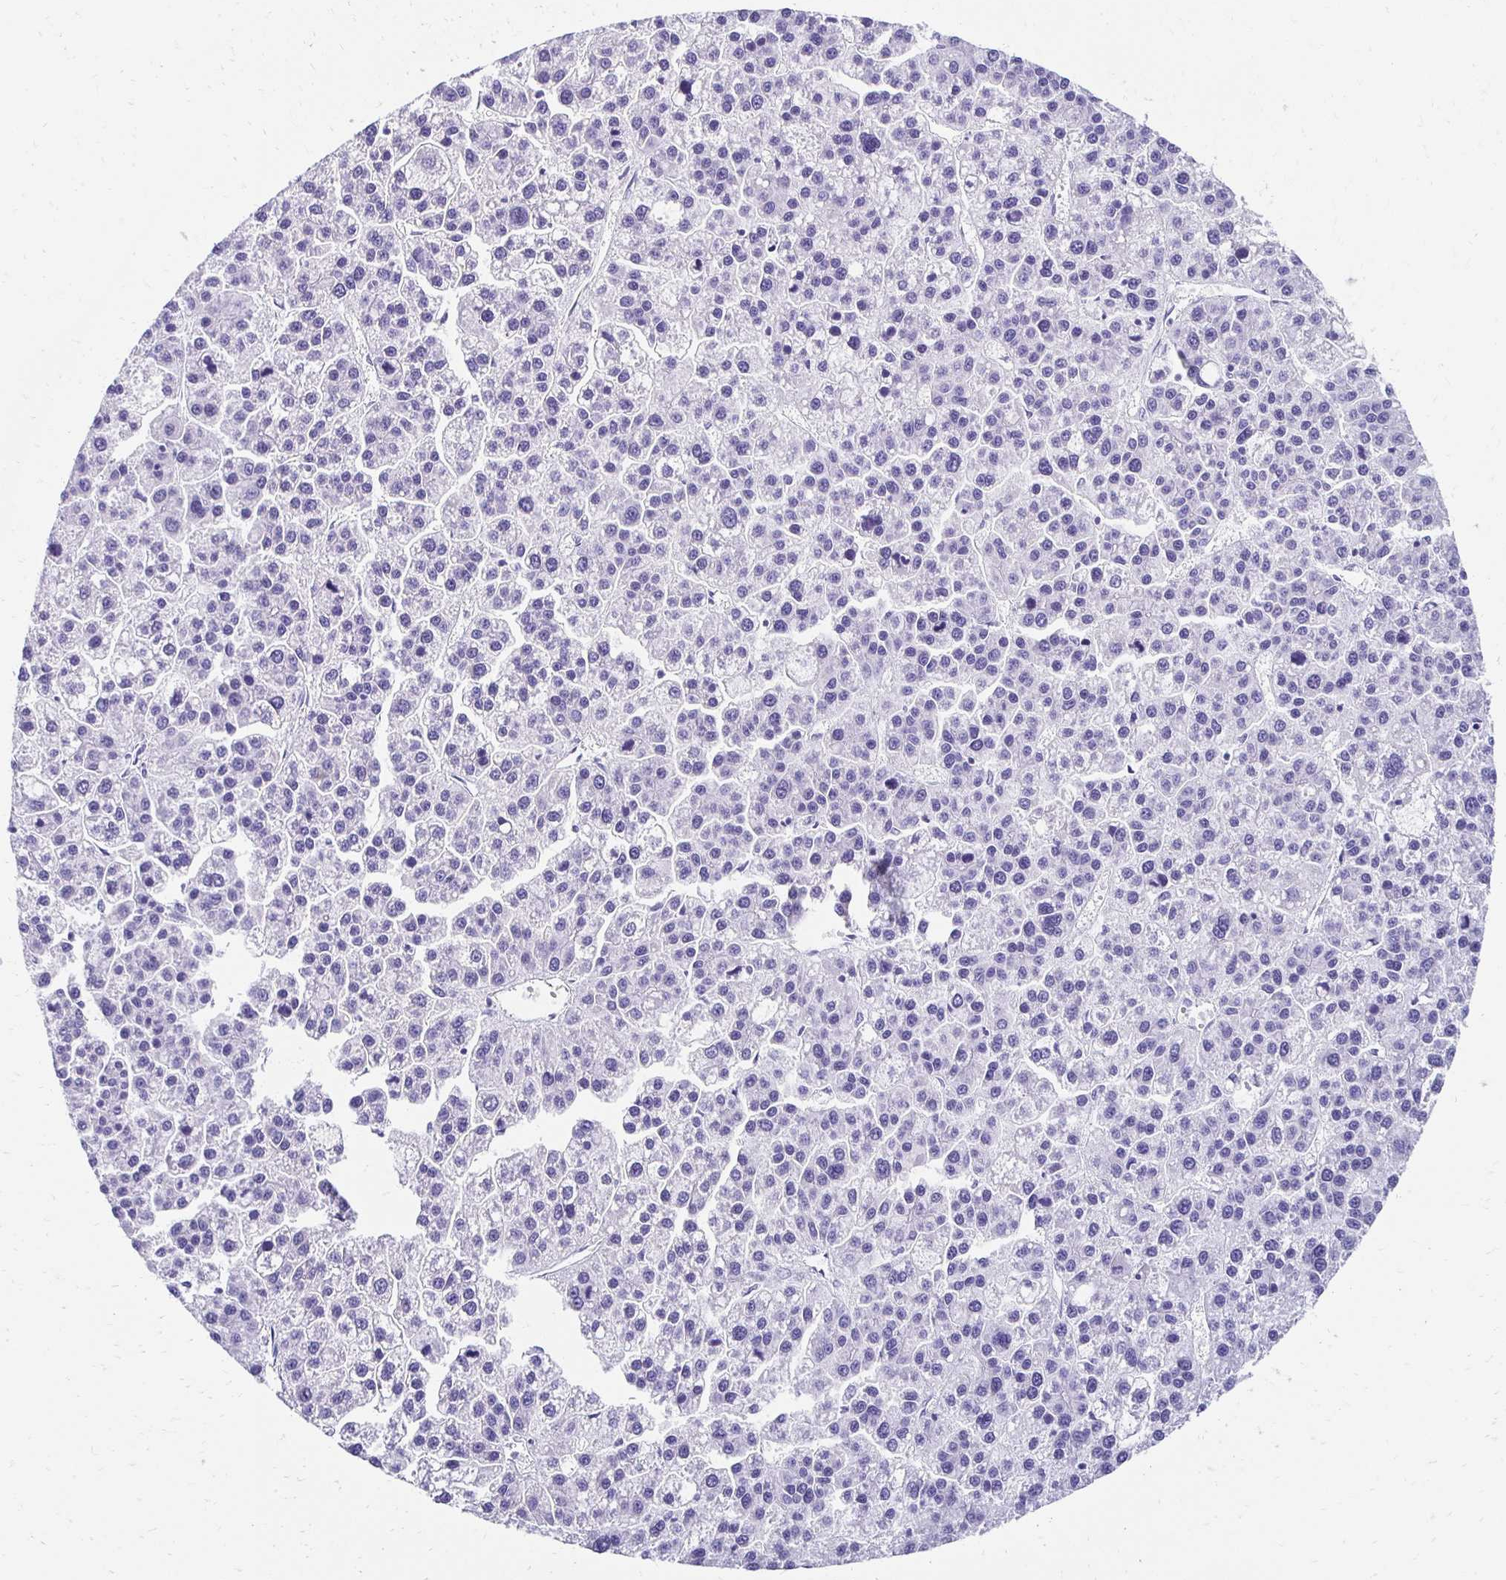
{"staining": {"intensity": "negative", "quantity": "none", "location": "none"}, "tissue": "liver cancer", "cell_type": "Tumor cells", "image_type": "cancer", "snomed": [{"axis": "morphology", "description": "Carcinoma, Hepatocellular, NOS"}, {"axis": "topography", "description": "Liver"}], "caption": "Tumor cells show no significant expression in liver hepatocellular carcinoma.", "gene": "TMEM54", "patient": {"sex": "female", "age": 58}}